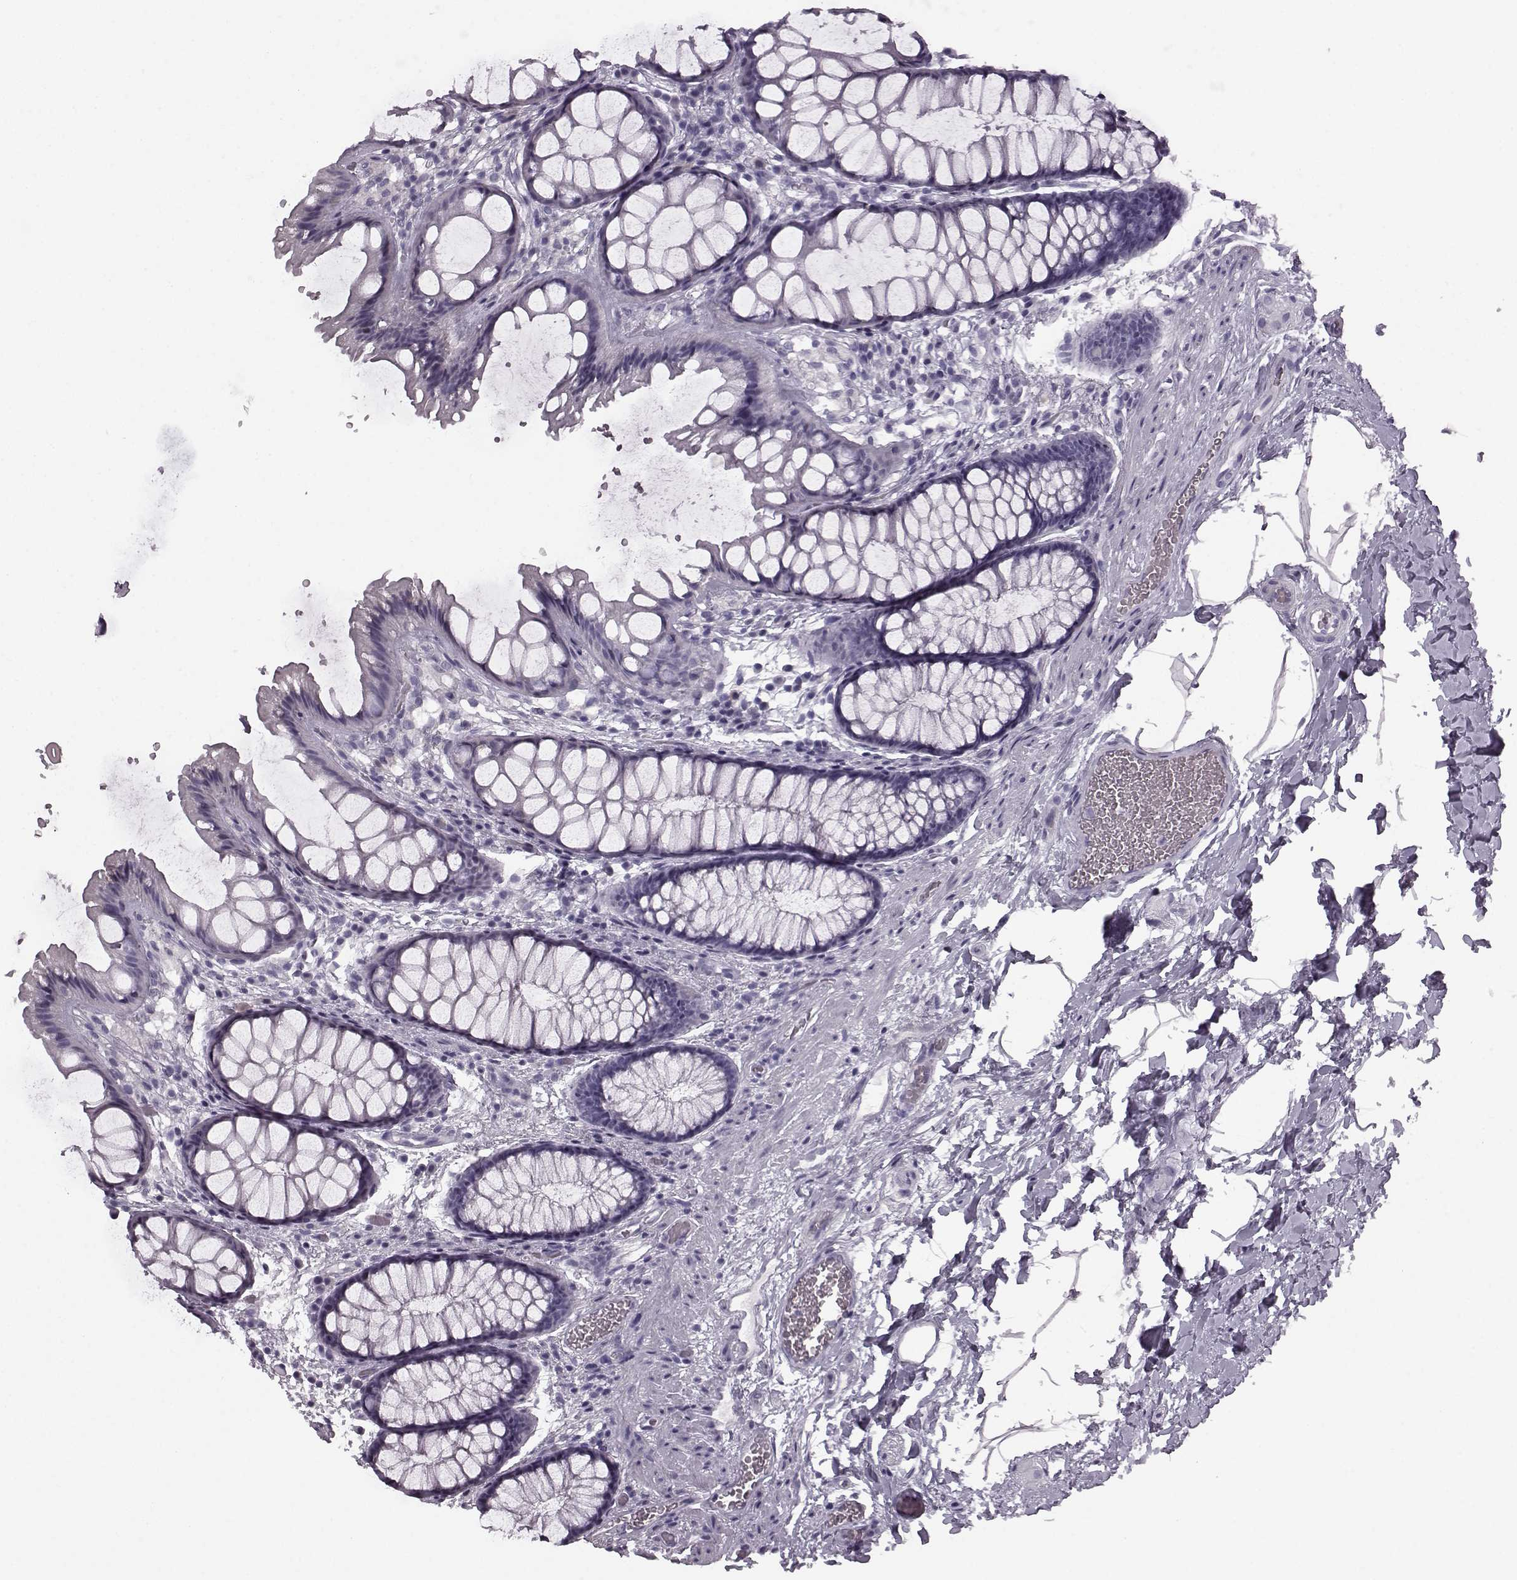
{"staining": {"intensity": "negative", "quantity": "none", "location": "none"}, "tissue": "rectum", "cell_type": "Glandular cells", "image_type": "normal", "snomed": [{"axis": "morphology", "description": "Normal tissue, NOS"}, {"axis": "topography", "description": "Rectum"}], "caption": "Immunohistochemical staining of unremarkable human rectum displays no significant staining in glandular cells.", "gene": "JSRP1", "patient": {"sex": "female", "age": 62}}